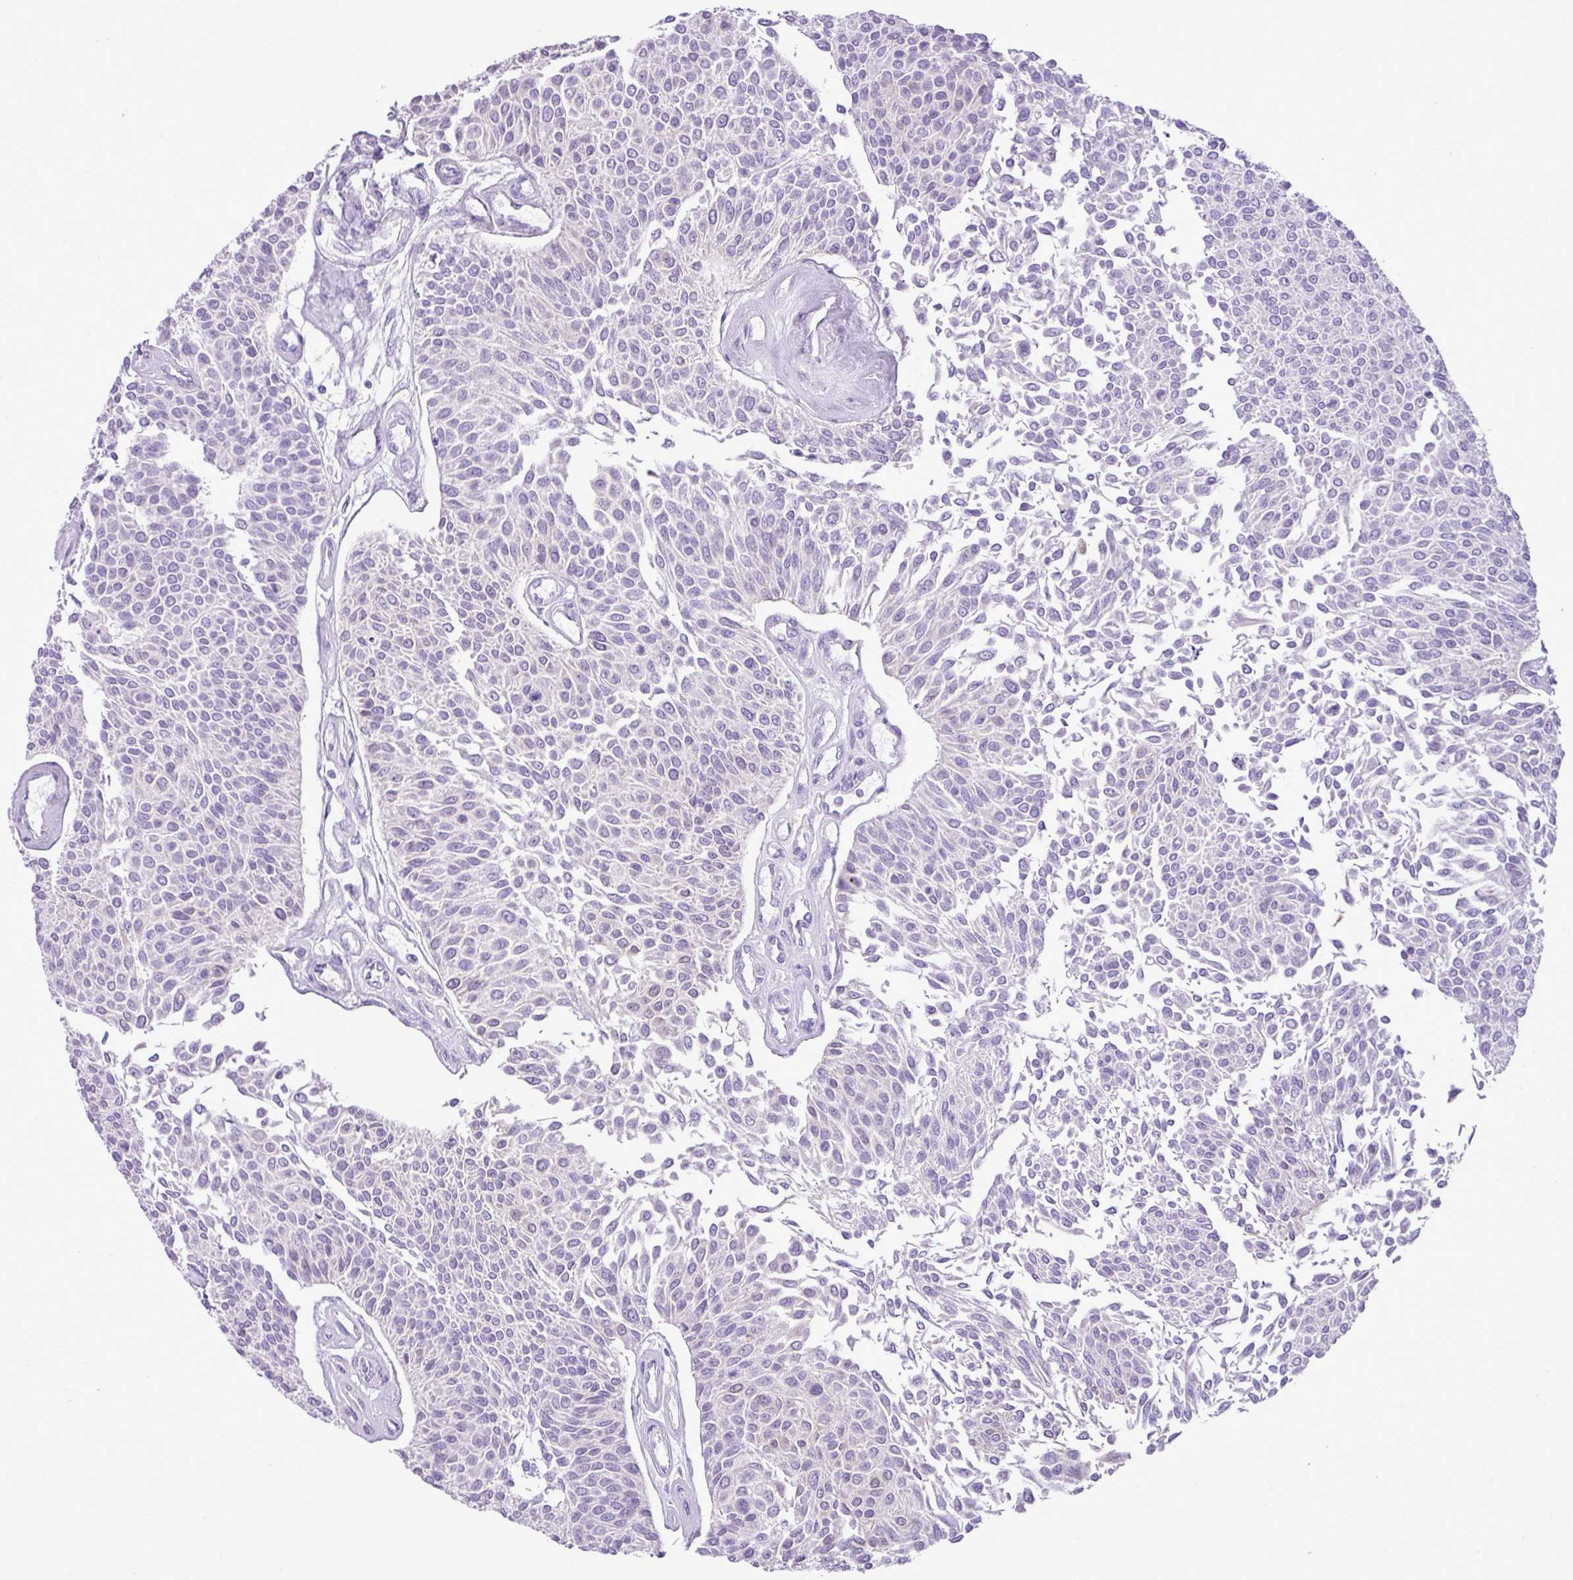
{"staining": {"intensity": "negative", "quantity": "none", "location": "none"}, "tissue": "urothelial cancer", "cell_type": "Tumor cells", "image_type": "cancer", "snomed": [{"axis": "morphology", "description": "Urothelial carcinoma, NOS"}, {"axis": "topography", "description": "Urinary bladder"}], "caption": "Image shows no significant protein positivity in tumor cells of transitional cell carcinoma.", "gene": "ZSCAN5A", "patient": {"sex": "male", "age": 55}}